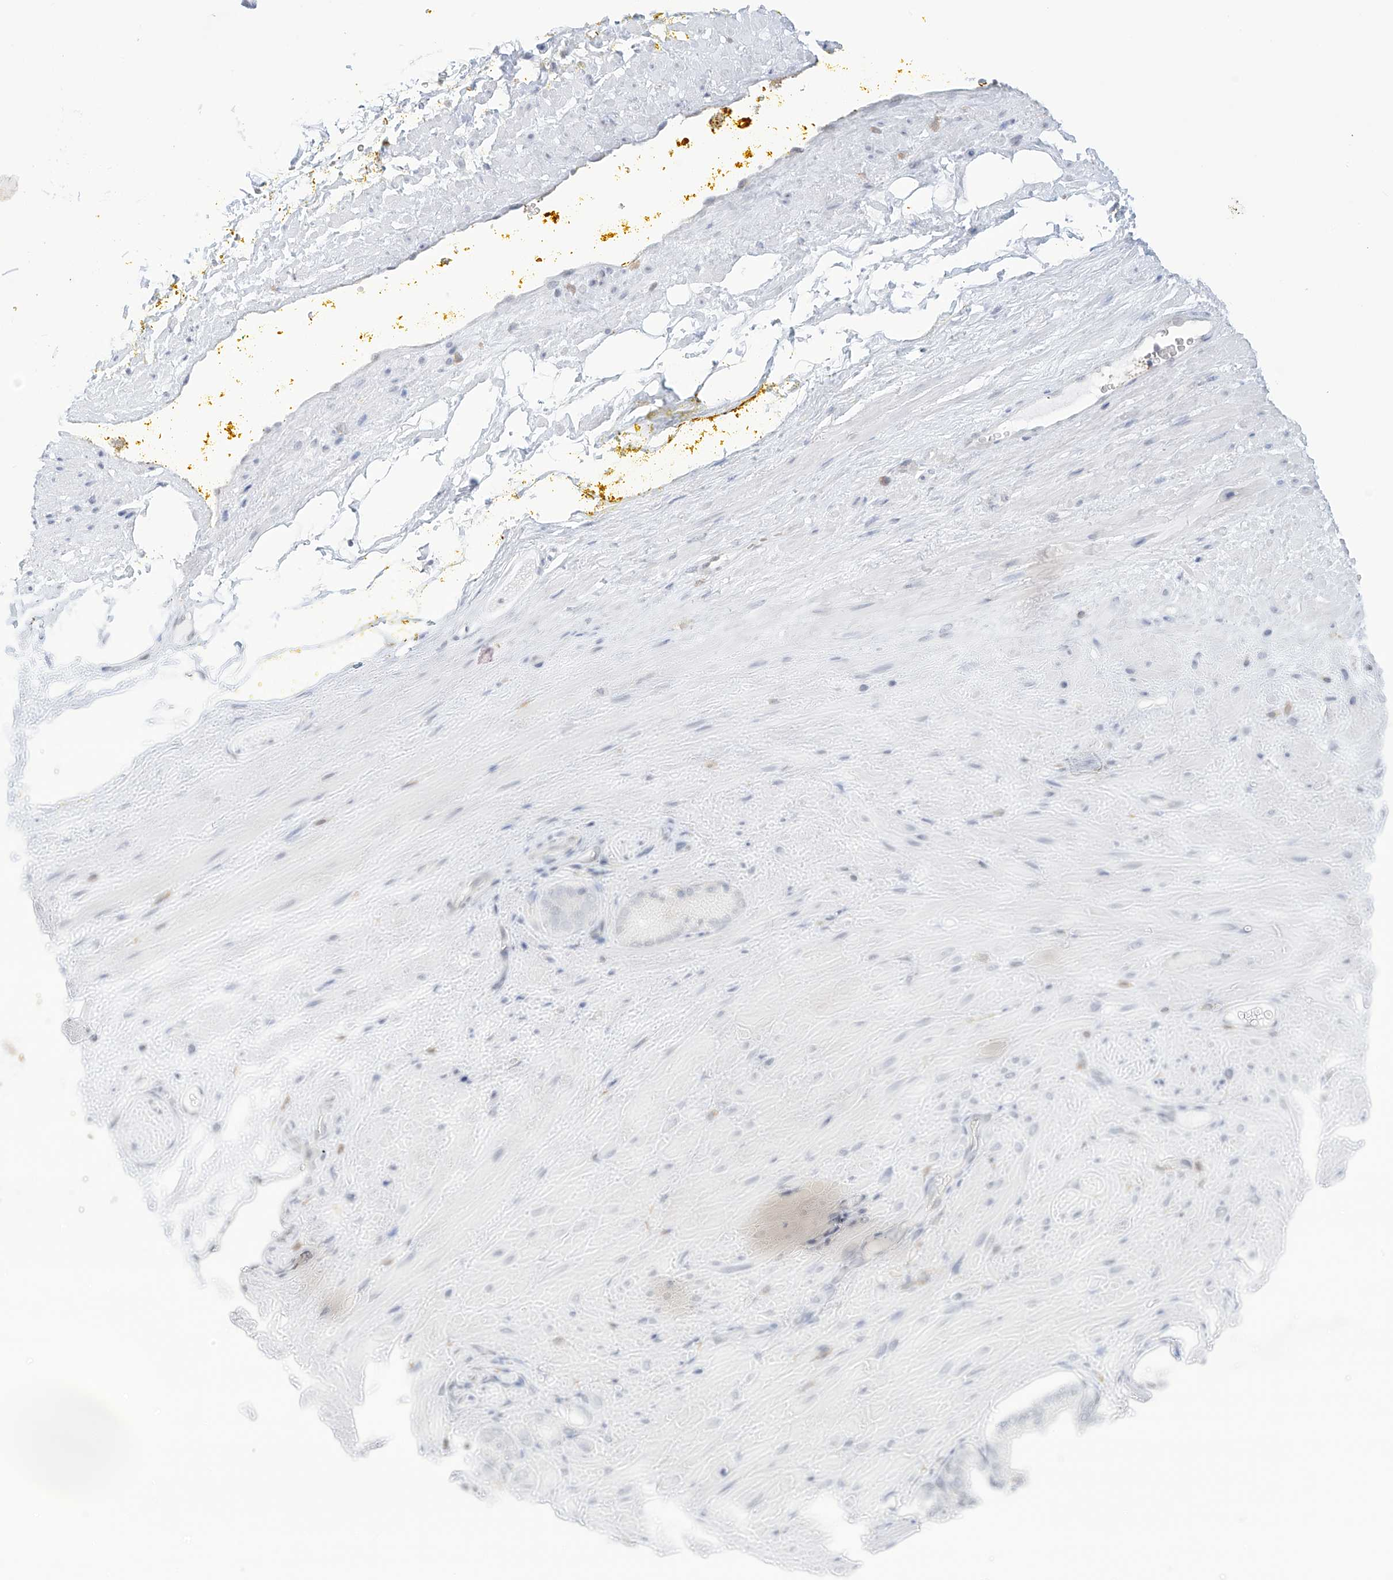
{"staining": {"intensity": "negative", "quantity": "none", "location": "none"}, "tissue": "adipose tissue", "cell_type": "Adipocytes", "image_type": "normal", "snomed": [{"axis": "morphology", "description": "Normal tissue, NOS"}, {"axis": "morphology", "description": "Adenocarcinoma, Low grade"}, {"axis": "topography", "description": "Prostate"}, {"axis": "topography", "description": "Peripheral nerve tissue"}], "caption": "This is an immunohistochemistry photomicrograph of unremarkable adipose tissue. There is no staining in adipocytes.", "gene": "TBXAS1", "patient": {"sex": "male", "age": 63}}